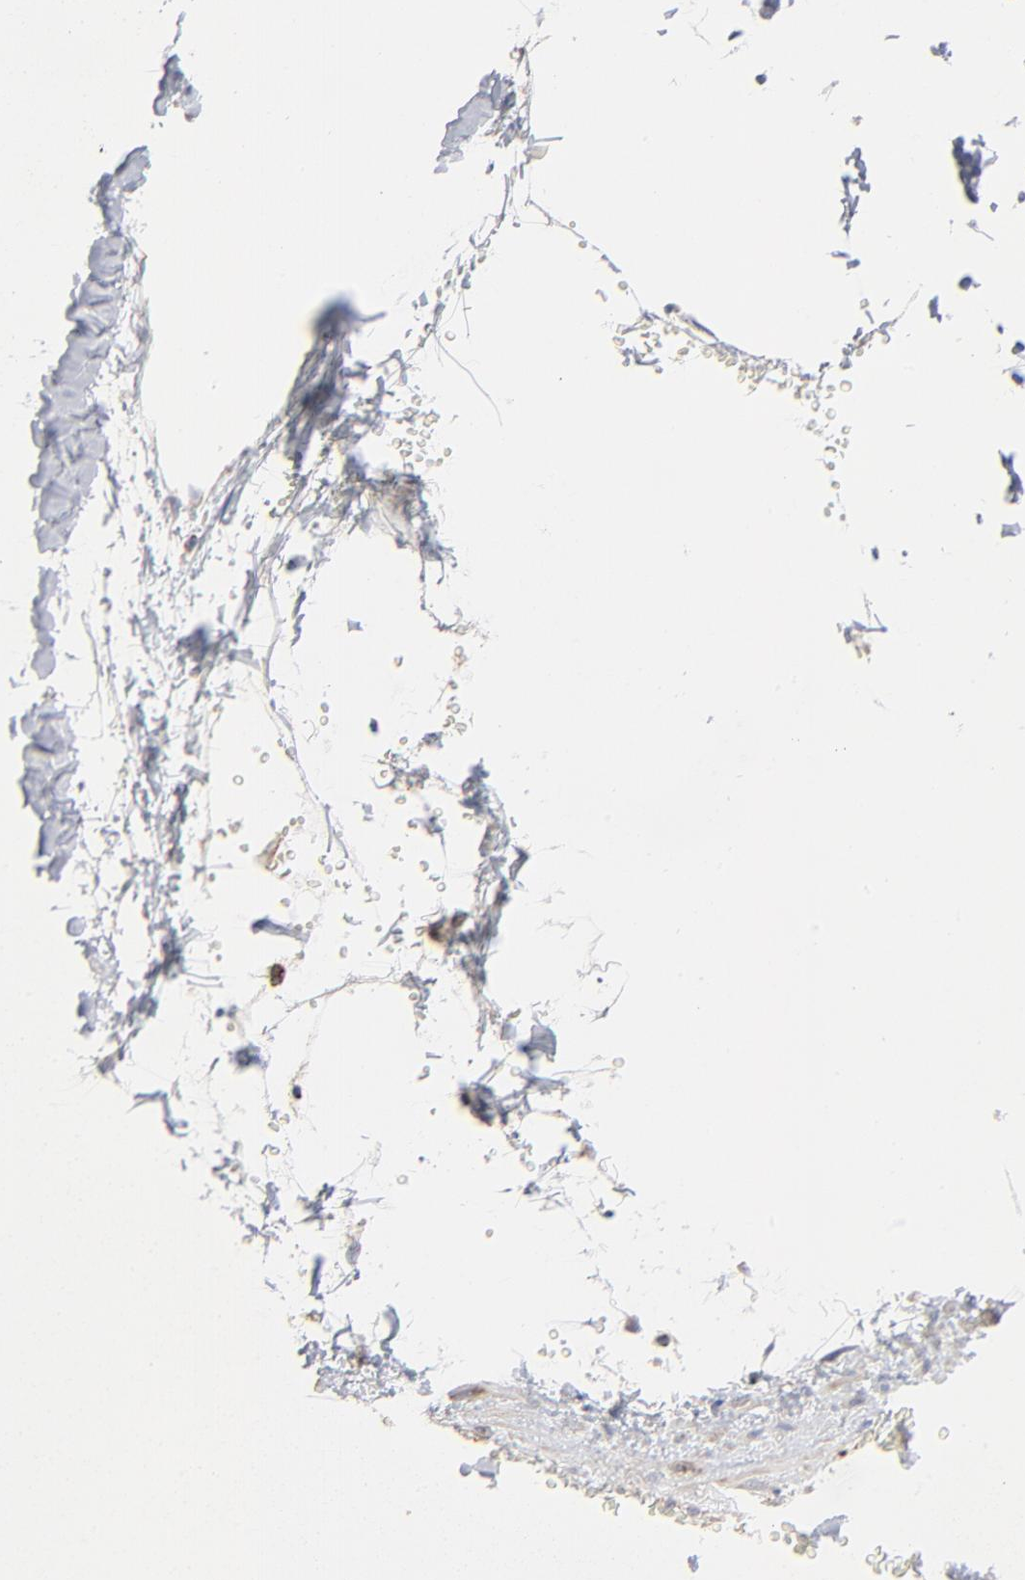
{"staining": {"intensity": "negative", "quantity": "none", "location": "none"}, "tissue": "adipose tissue", "cell_type": "Adipocytes", "image_type": "normal", "snomed": [{"axis": "morphology", "description": "Normal tissue, NOS"}, {"axis": "topography", "description": "Soft tissue"}], "caption": "The image reveals no significant staining in adipocytes of adipose tissue.", "gene": "ASB3", "patient": {"sex": "male", "age": 72}}